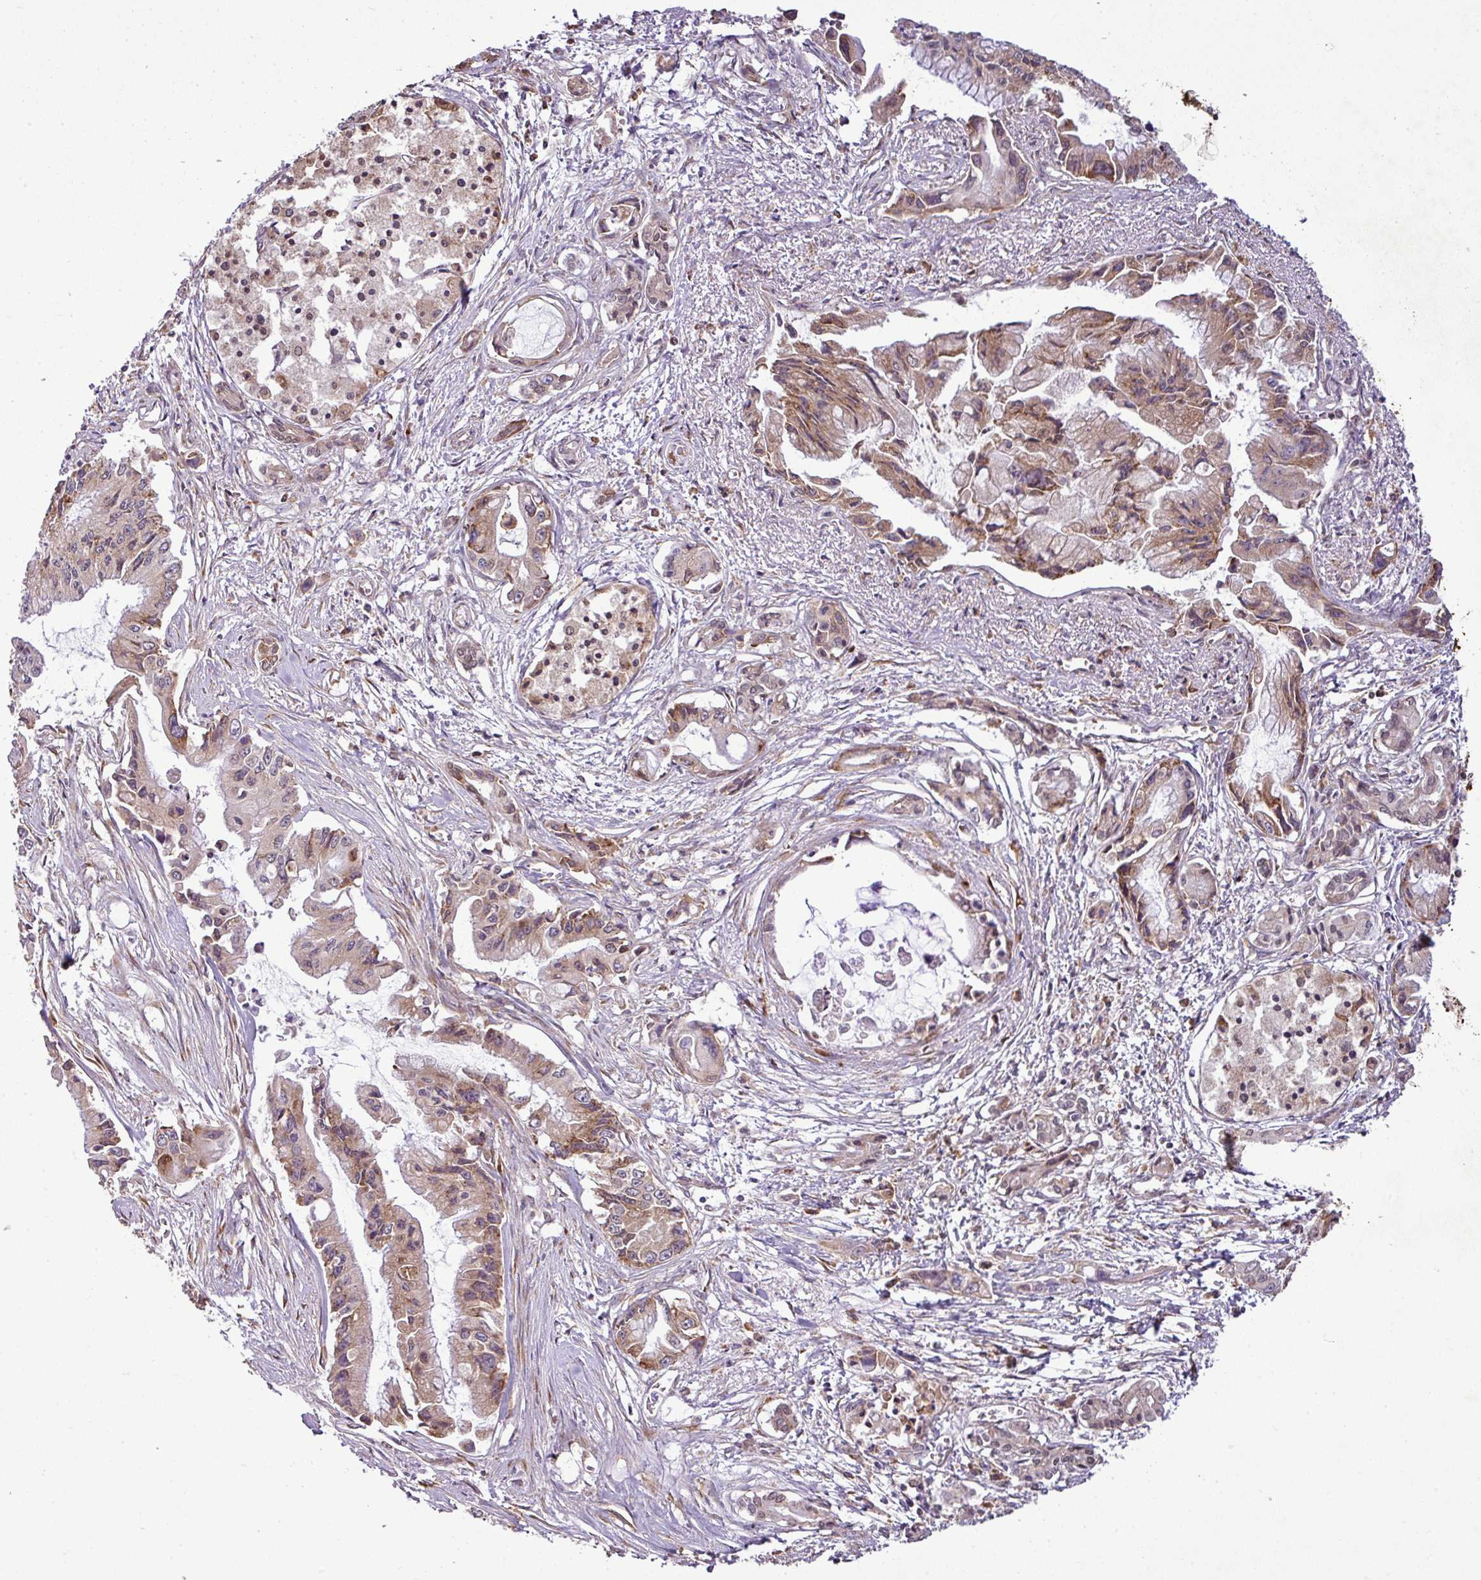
{"staining": {"intensity": "moderate", "quantity": "25%-75%", "location": "cytoplasmic/membranous"}, "tissue": "pancreatic cancer", "cell_type": "Tumor cells", "image_type": "cancer", "snomed": [{"axis": "morphology", "description": "Adenocarcinoma, NOS"}, {"axis": "topography", "description": "Pancreas"}], "caption": "Tumor cells reveal moderate cytoplasmic/membranous staining in approximately 25%-75% of cells in adenocarcinoma (pancreatic). The staining was performed using DAB (3,3'-diaminobenzidine), with brown indicating positive protein expression. Nuclei are stained blue with hematoxylin.", "gene": "DNAAF4", "patient": {"sex": "male", "age": 84}}